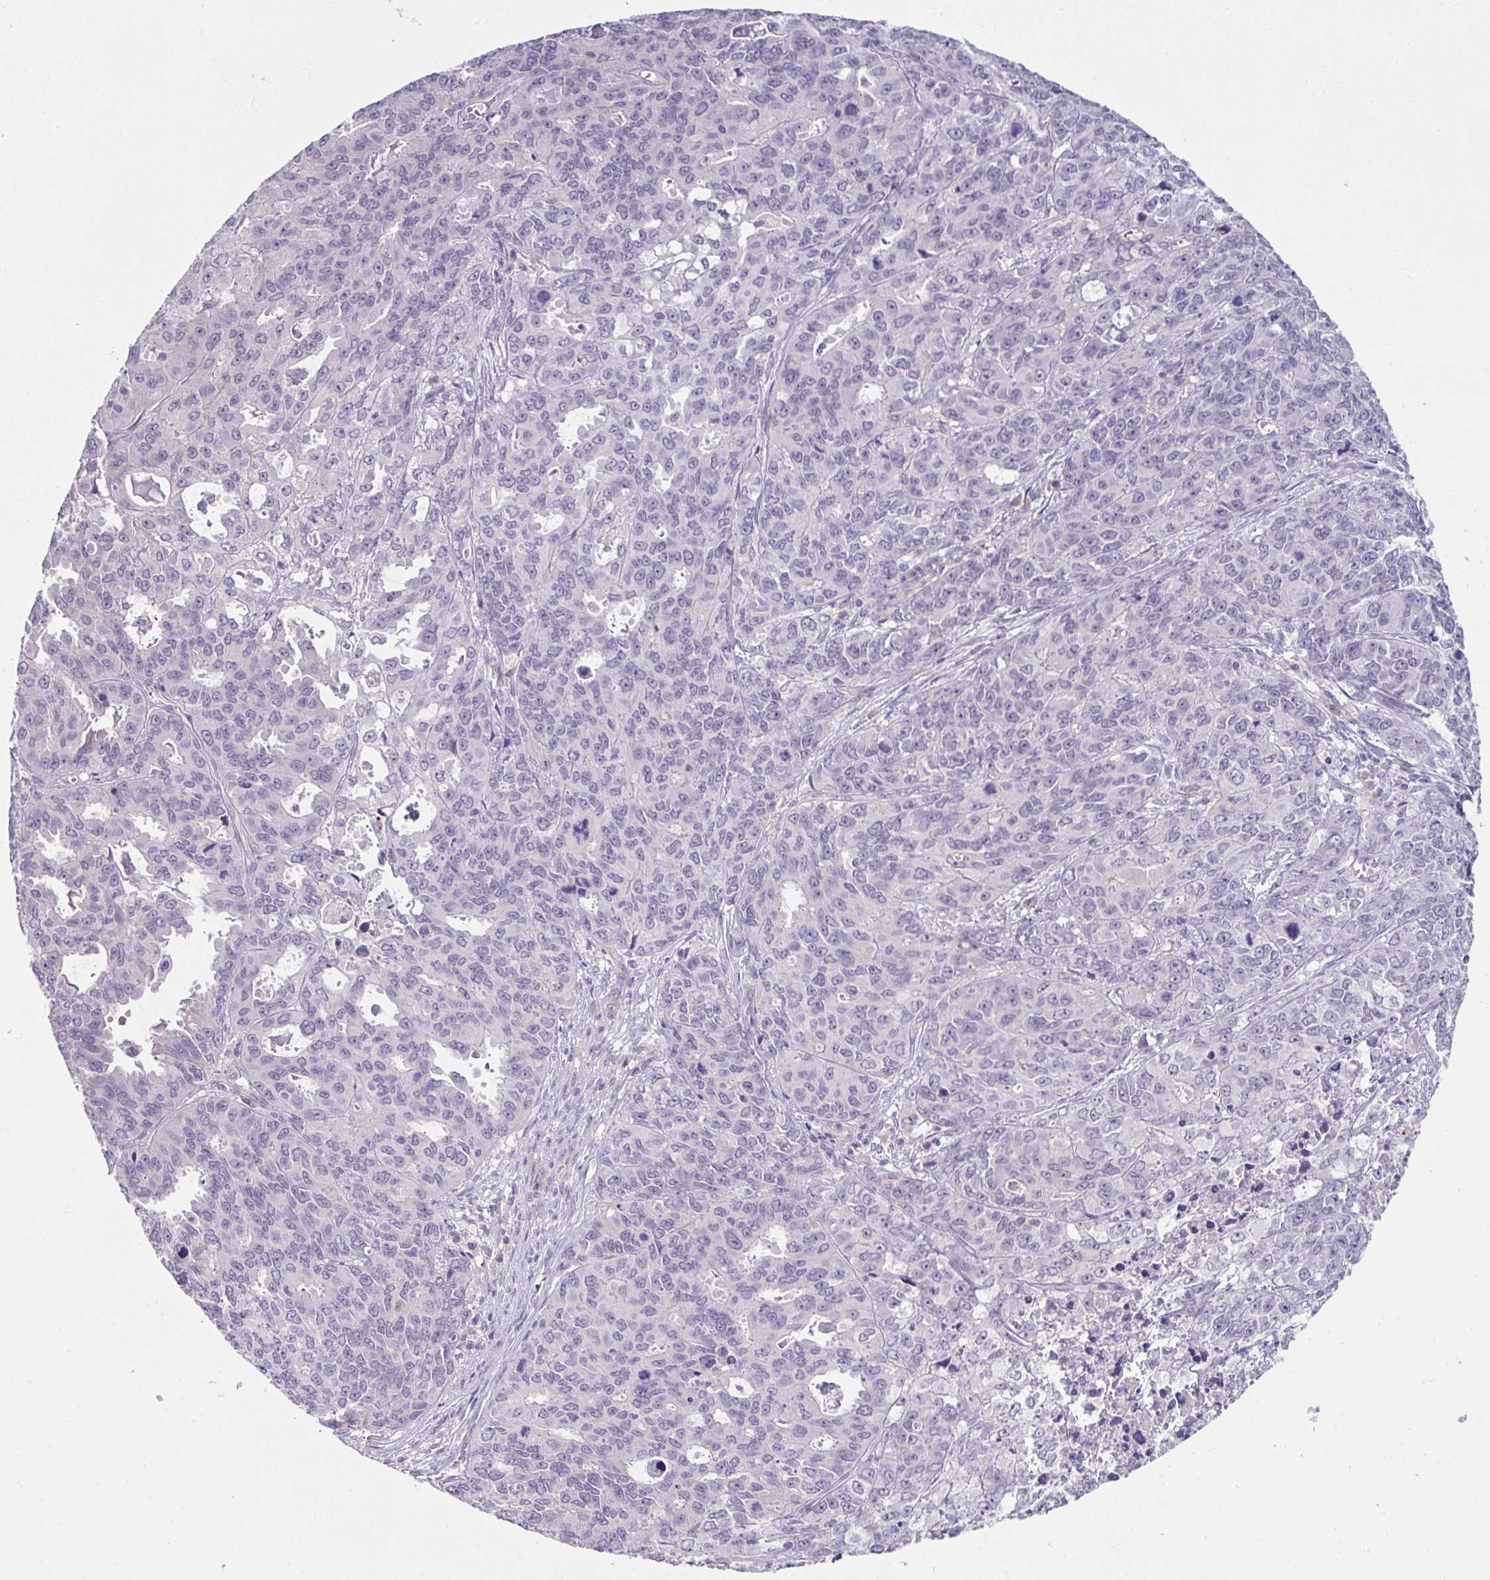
{"staining": {"intensity": "negative", "quantity": "none", "location": "none"}, "tissue": "endometrial cancer", "cell_type": "Tumor cells", "image_type": "cancer", "snomed": [{"axis": "morphology", "description": "Adenocarcinoma, NOS"}, {"axis": "topography", "description": "Uterus"}], "caption": "Endometrial adenocarcinoma was stained to show a protein in brown. There is no significant expression in tumor cells.", "gene": "GLTPD2", "patient": {"sex": "female", "age": 79}}